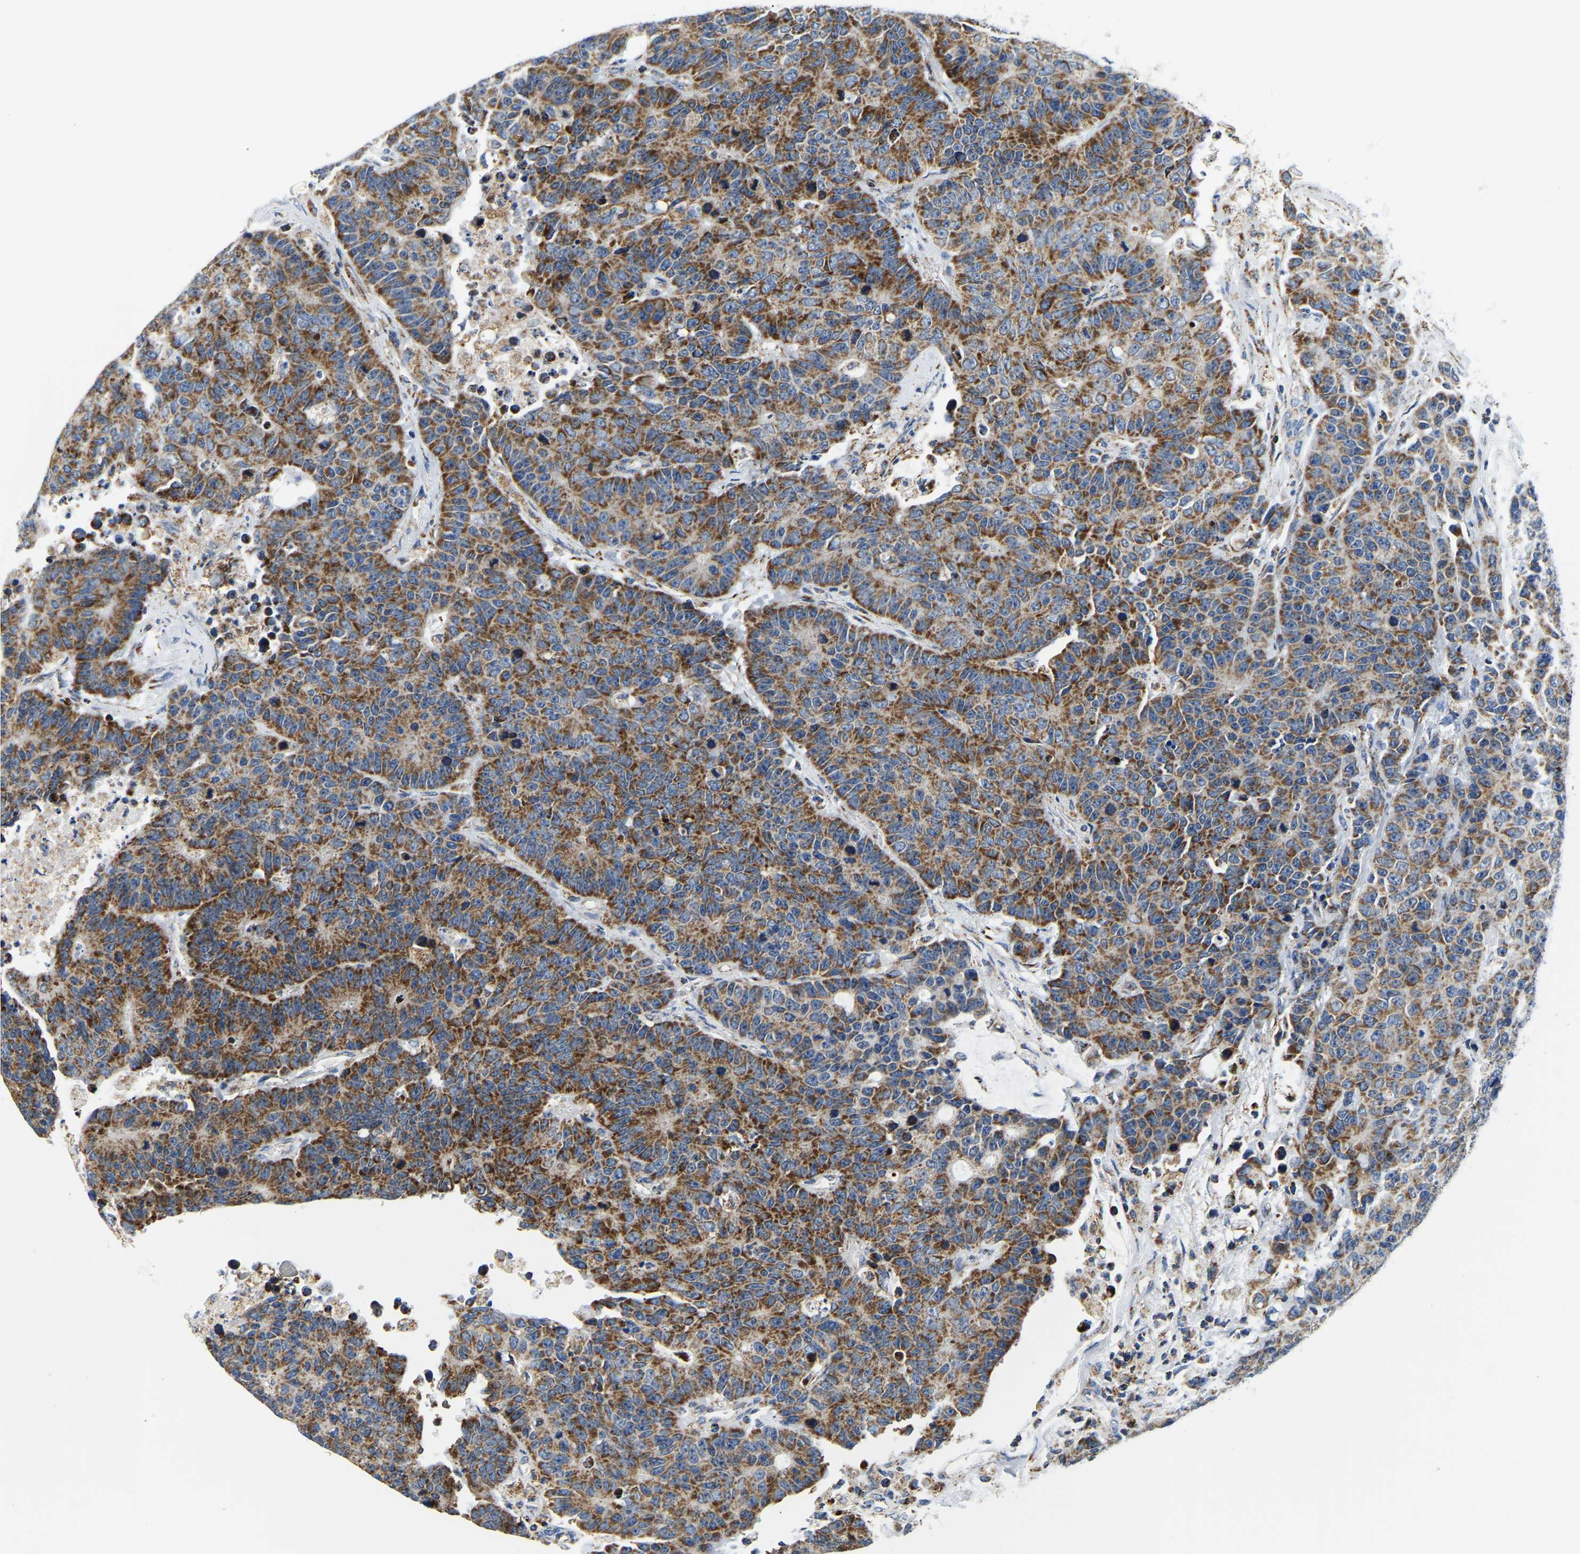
{"staining": {"intensity": "strong", "quantity": "25%-75%", "location": "cytoplasmic/membranous"}, "tissue": "colorectal cancer", "cell_type": "Tumor cells", "image_type": "cancer", "snomed": [{"axis": "morphology", "description": "Adenocarcinoma, NOS"}, {"axis": "topography", "description": "Colon"}], "caption": "Immunohistochemistry staining of colorectal cancer, which demonstrates high levels of strong cytoplasmic/membranous staining in about 25%-75% of tumor cells indicating strong cytoplasmic/membranous protein expression. The staining was performed using DAB (brown) for protein detection and nuclei were counterstained in hematoxylin (blue).", "gene": "SFXN1", "patient": {"sex": "female", "age": 86}}